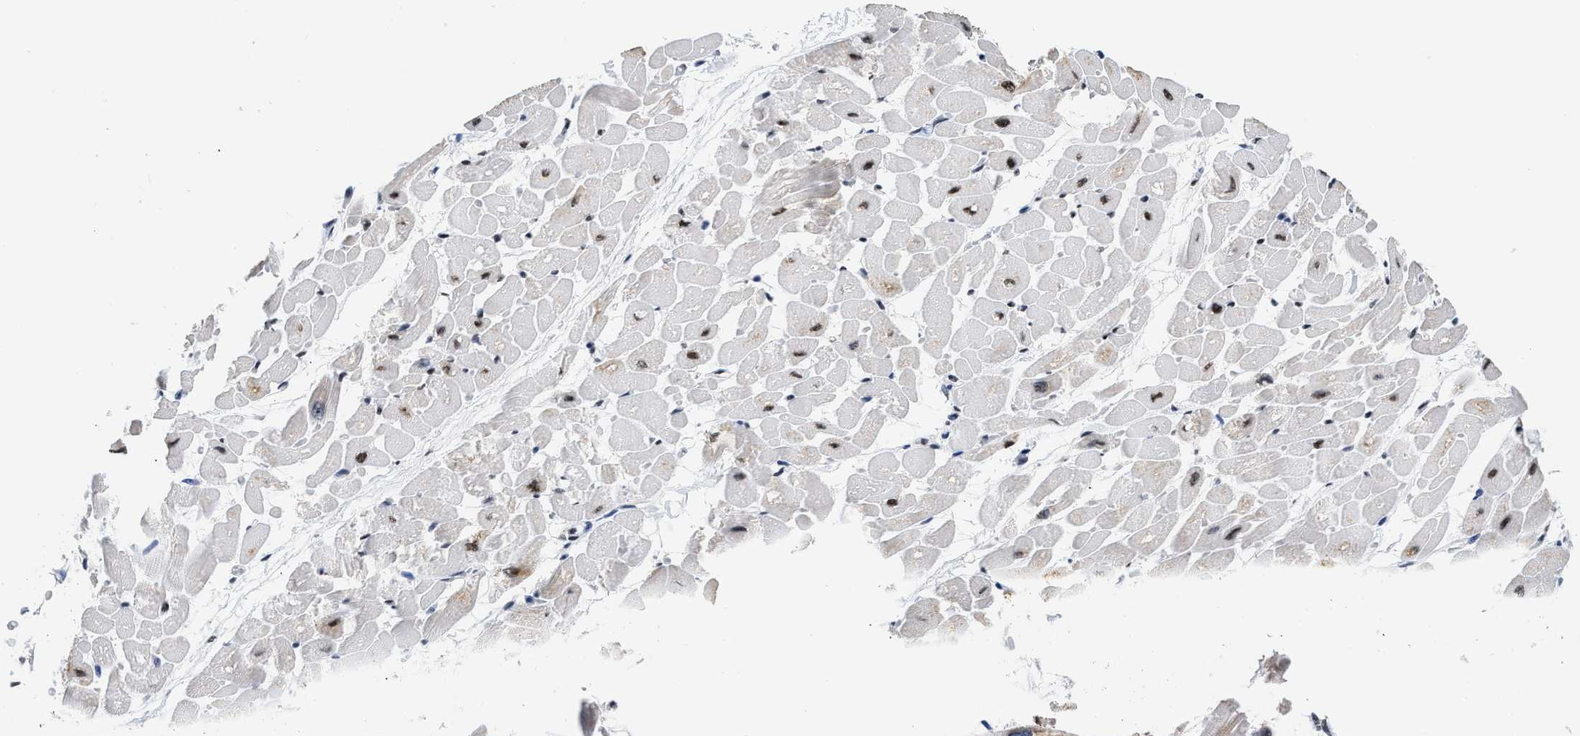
{"staining": {"intensity": "moderate", "quantity": "25%-75%", "location": "nuclear"}, "tissue": "heart muscle", "cell_type": "Cardiomyocytes", "image_type": "normal", "snomed": [{"axis": "morphology", "description": "Normal tissue, NOS"}, {"axis": "topography", "description": "Heart"}], "caption": "An immunohistochemistry image of normal tissue is shown. Protein staining in brown highlights moderate nuclear positivity in heart muscle within cardiomyocytes.", "gene": "RBM8A", "patient": {"sex": "male", "age": 45}}